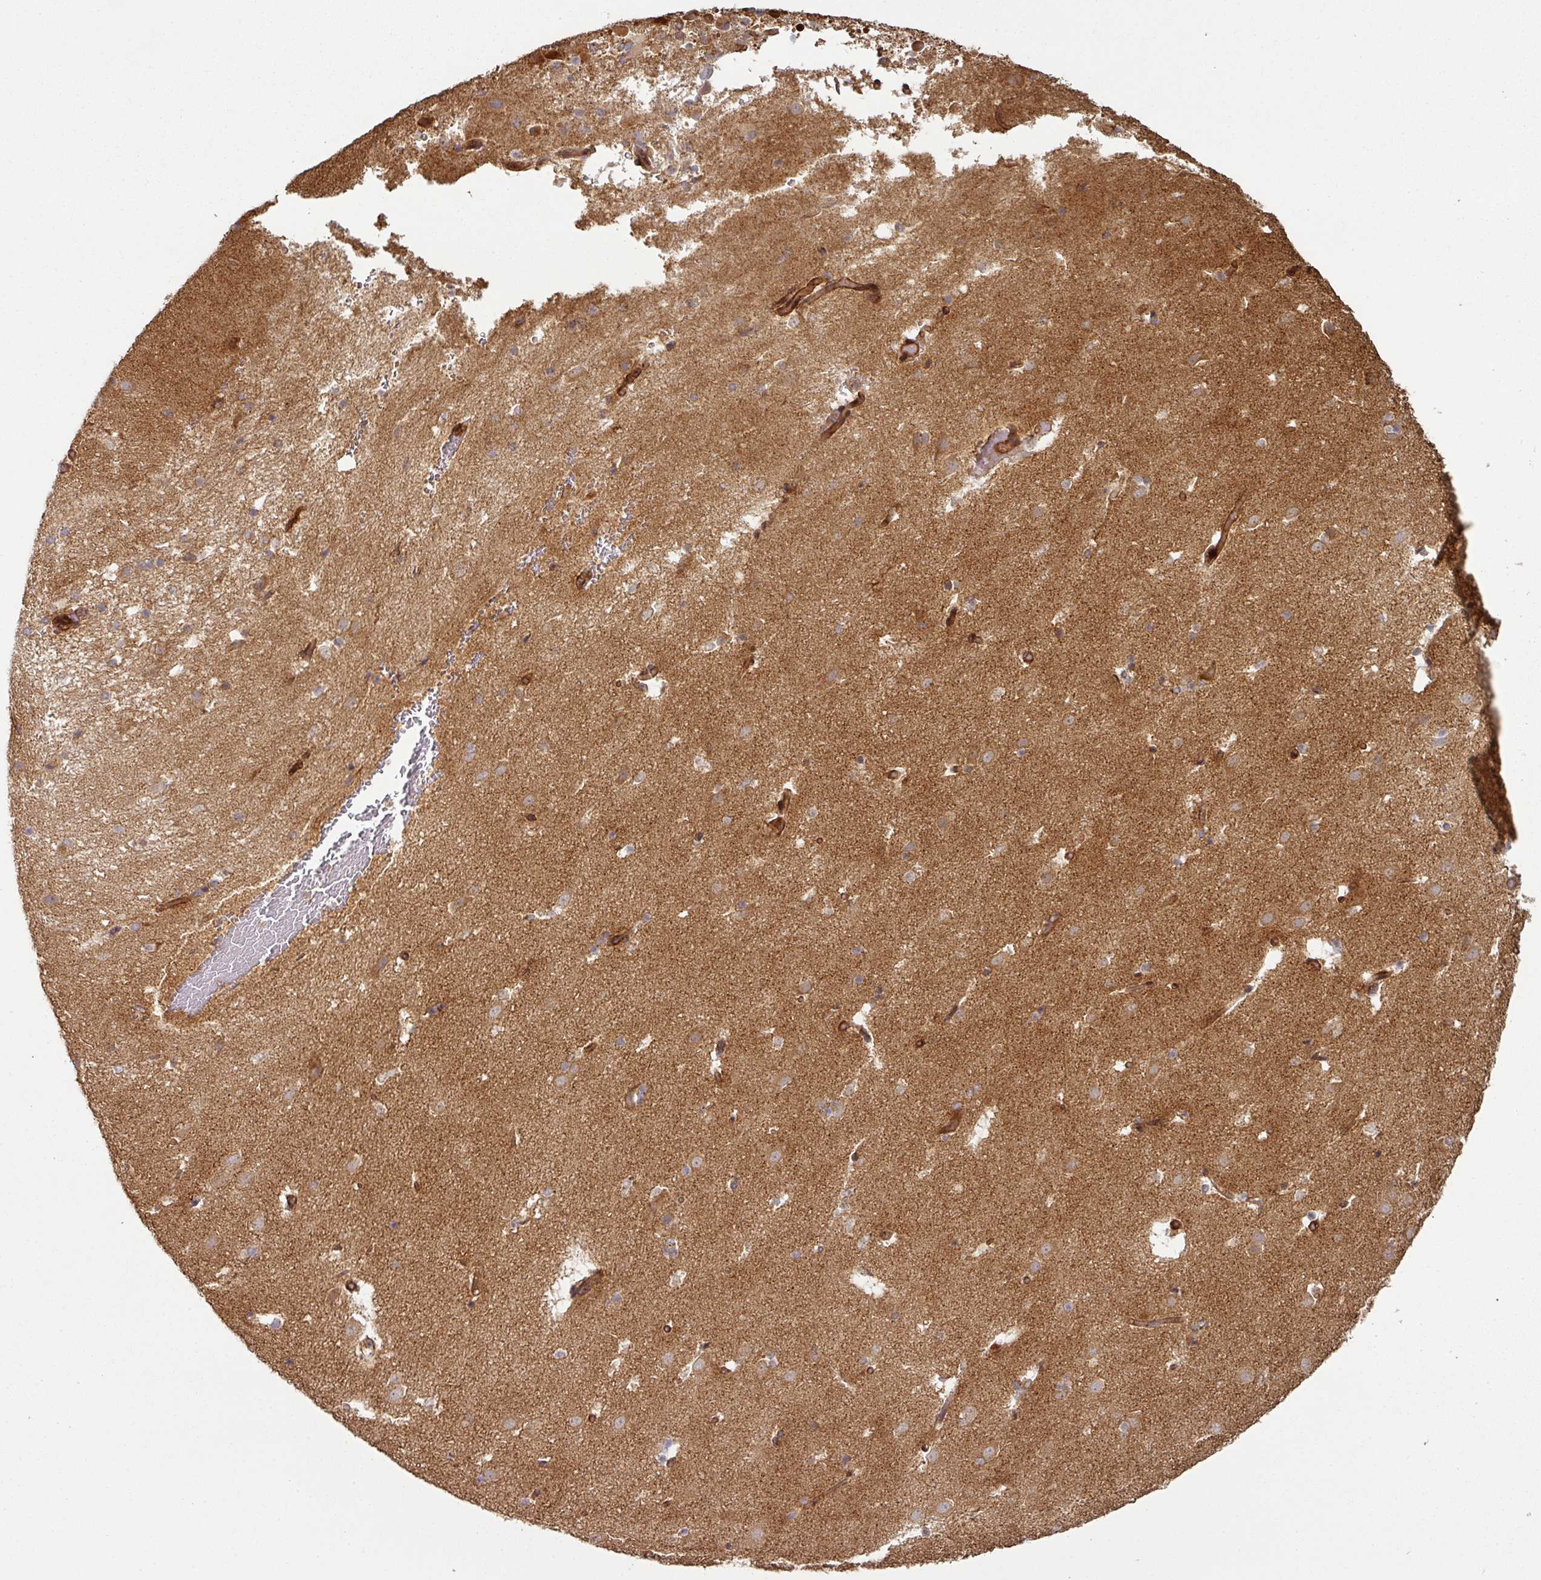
{"staining": {"intensity": "moderate", "quantity": "<25%", "location": "cytoplasmic/membranous"}, "tissue": "caudate", "cell_type": "Glial cells", "image_type": "normal", "snomed": [{"axis": "morphology", "description": "Normal tissue, NOS"}, {"axis": "topography", "description": "Lateral ventricle wall"}], "caption": "The micrograph exhibits staining of normal caudate, revealing moderate cytoplasmic/membranous protein positivity (brown color) within glial cells.", "gene": "SIK1", "patient": {"sex": "male", "age": 37}}